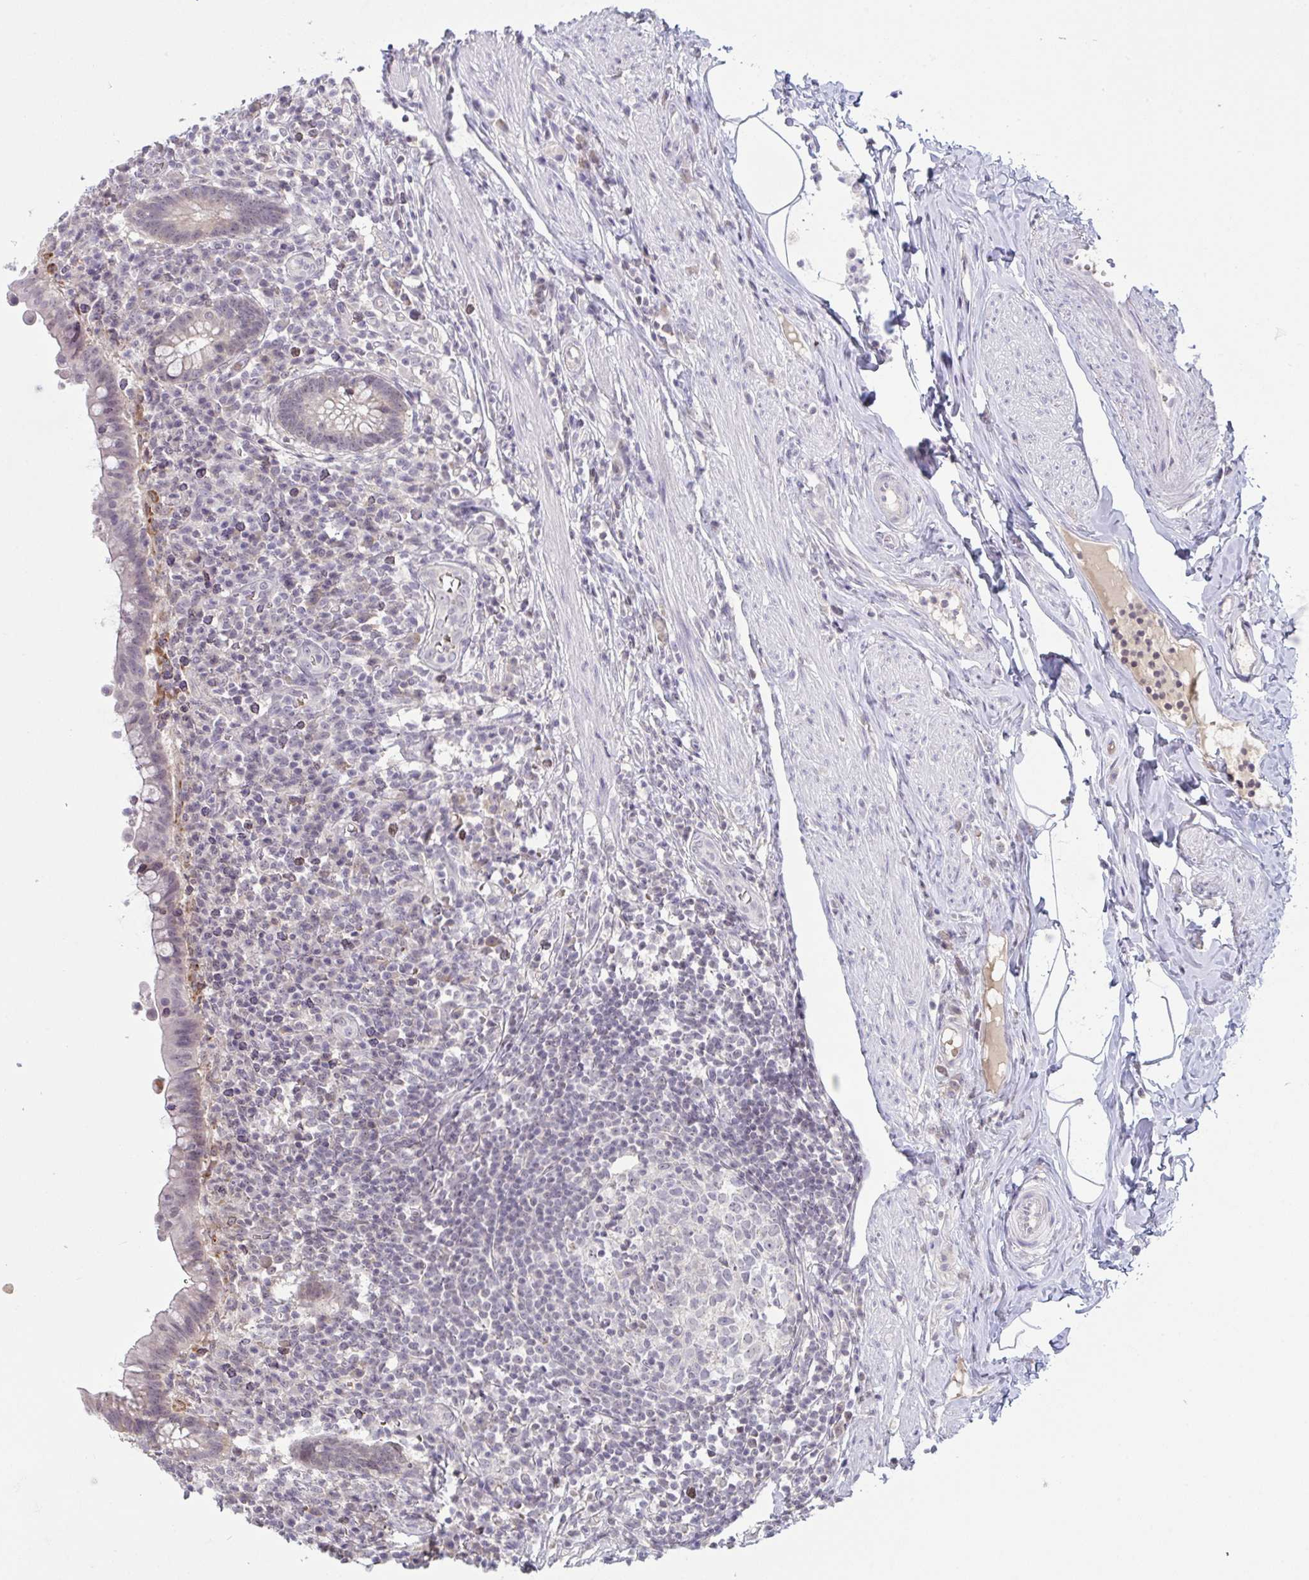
{"staining": {"intensity": "moderate", "quantity": "<25%", "location": "cytoplasmic/membranous"}, "tissue": "appendix", "cell_type": "Glandular cells", "image_type": "normal", "snomed": [{"axis": "morphology", "description": "Normal tissue, NOS"}, {"axis": "topography", "description": "Appendix"}], "caption": "Appendix stained for a protein (brown) demonstrates moderate cytoplasmic/membranous positive expression in about <25% of glandular cells.", "gene": "ZNF784", "patient": {"sex": "female", "age": 56}}